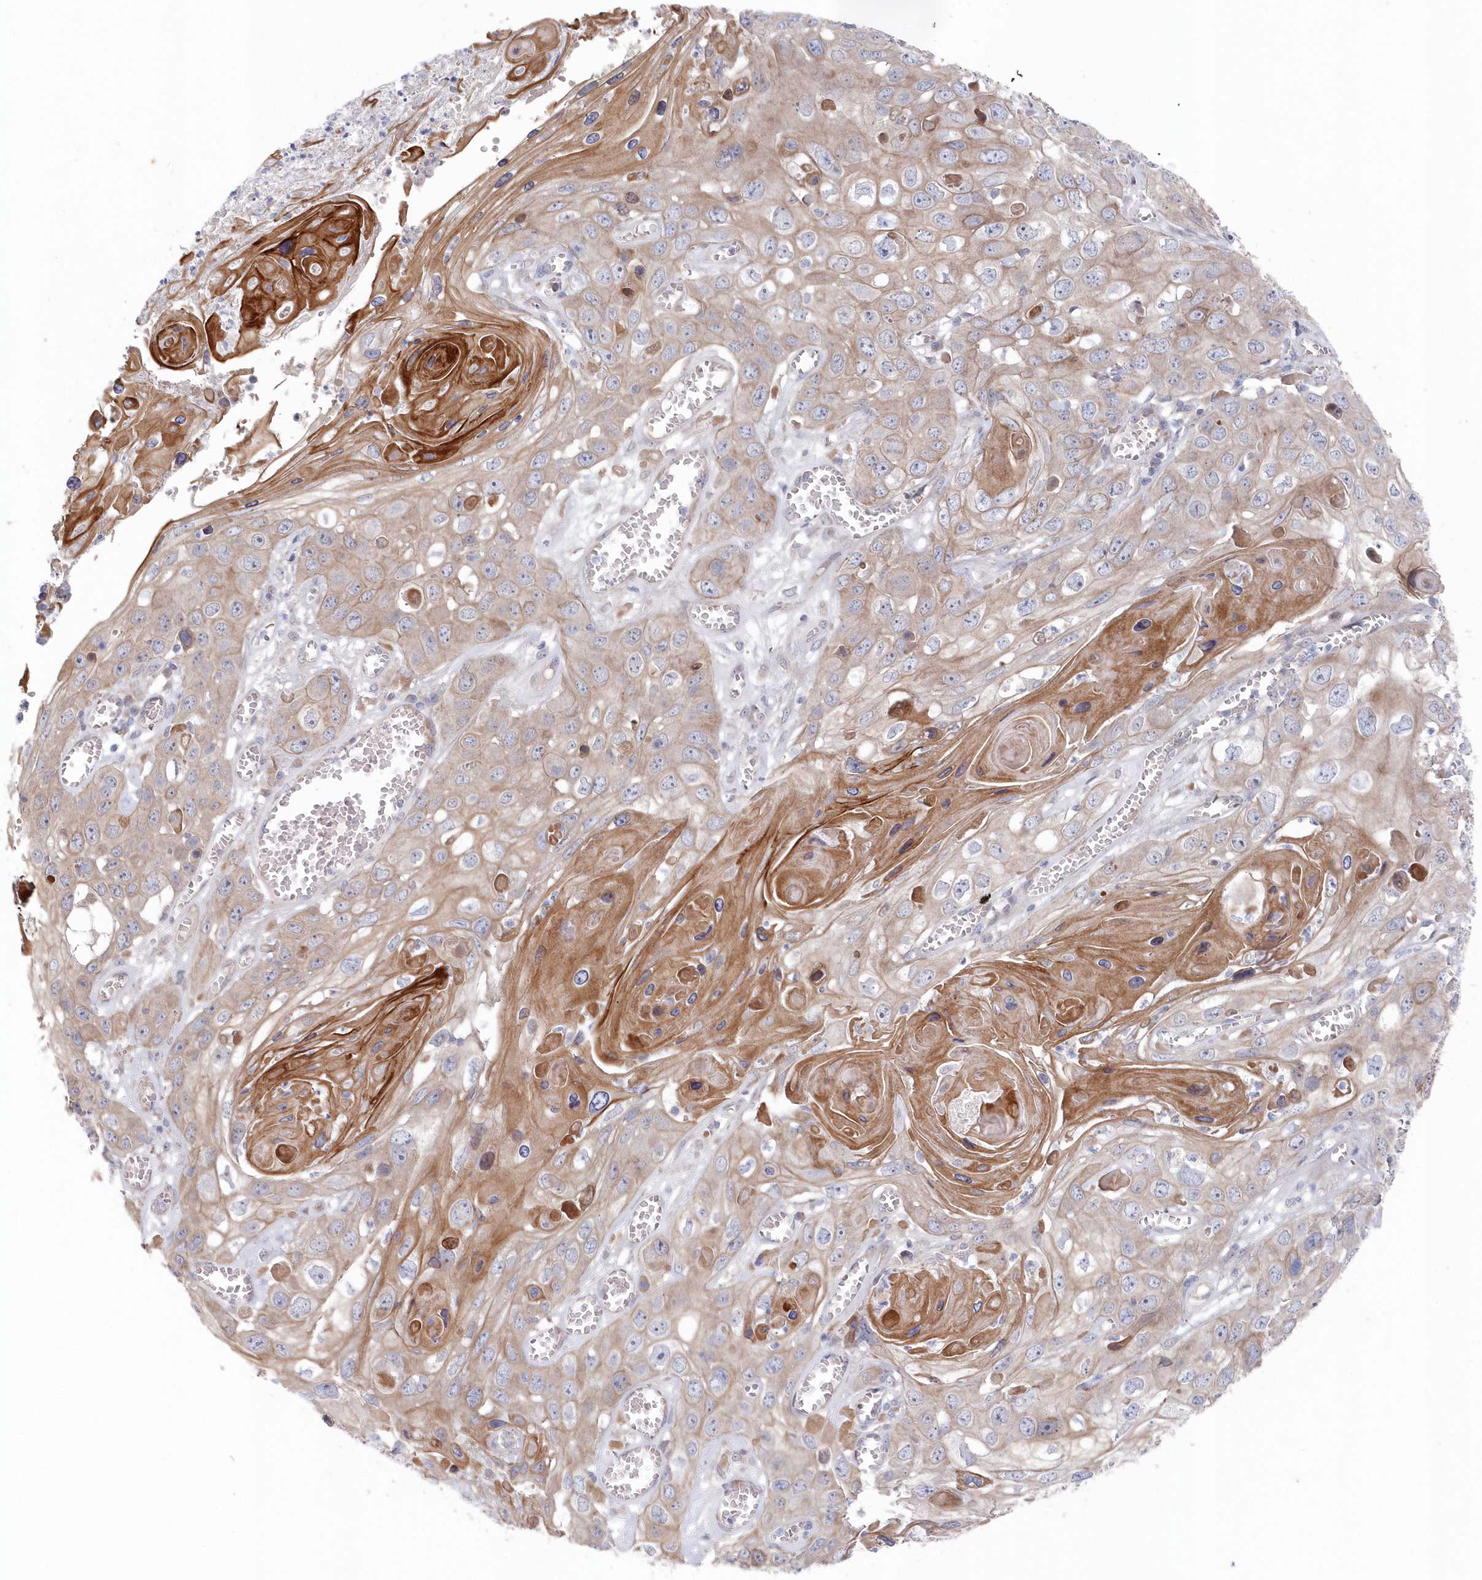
{"staining": {"intensity": "moderate", "quantity": "<25%", "location": "cytoplasmic/membranous"}, "tissue": "skin cancer", "cell_type": "Tumor cells", "image_type": "cancer", "snomed": [{"axis": "morphology", "description": "Squamous cell carcinoma, NOS"}, {"axis": "topography", "description": "Skin"}], "caption": "Skin cancer (squamous cell carcinoma) stained for a protein displays moderate cytoplasmic/membranous positivity in tumor cells.", "gene": "KIAA1586", "patient": {"sex": "male", "age": 55}}